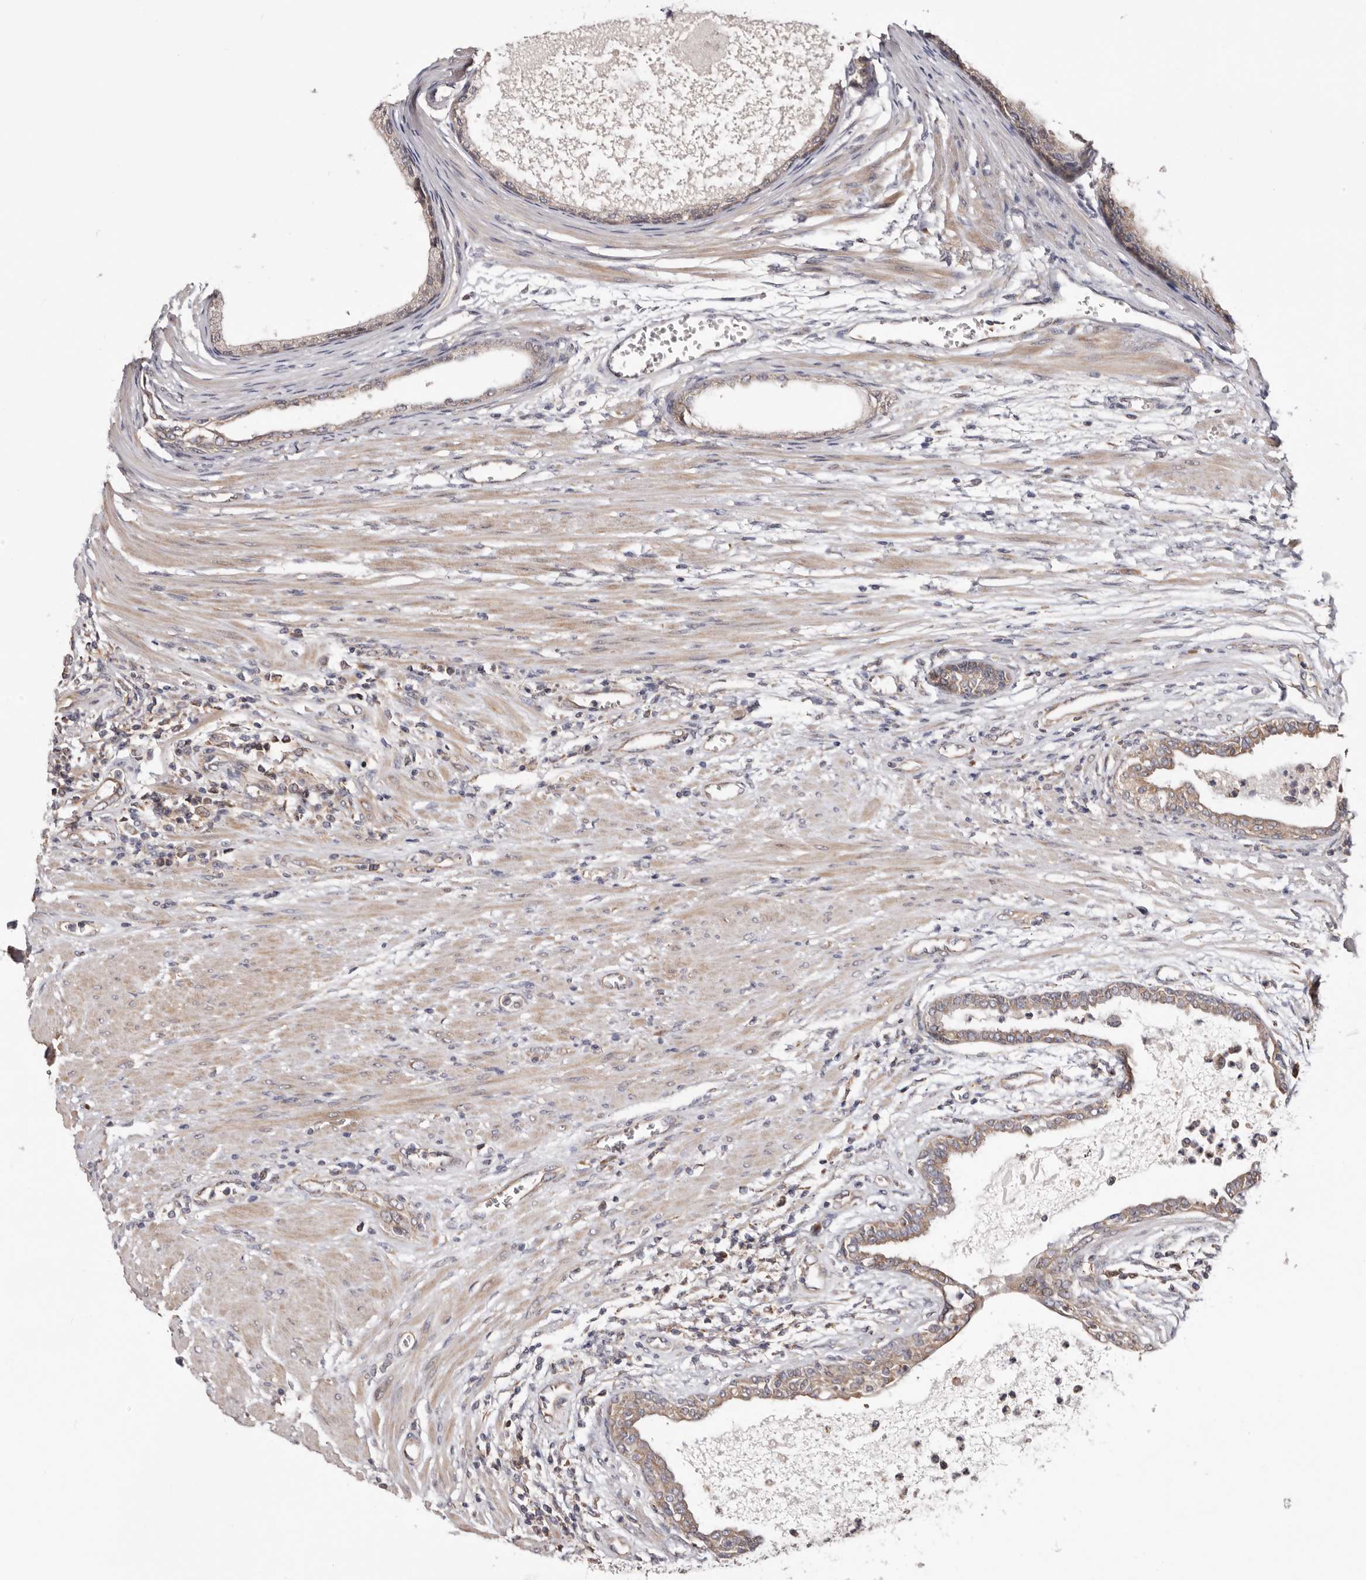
{"staining": {"intensity": "weak", "quantity": "25%-75%", "location": "cytoplasmic/membranous"}, "tissue": "prostate cancer", "cell_type": "Tumor cells", "image_type": "cancer", "snomed": [{"axis": "morphology", "description": "Normal tissue, NOS"}, {"axis": "morphology", "description": "Adenocarcinoma, Low grade"}, {"axis": "topography", "description": "Prostate"}, {"axis": "topography", "description": "Peripheral nerve tissue"}], "caption": "This histopathology image shows immunohistochemistry (IHC) staining of prostate cancer, with low weak cytoplasmic/membranous positivity in about 25%-75% of tumor cells.", "gene": "TMUB1", "patient": {"sex": "male", "age": 71}}